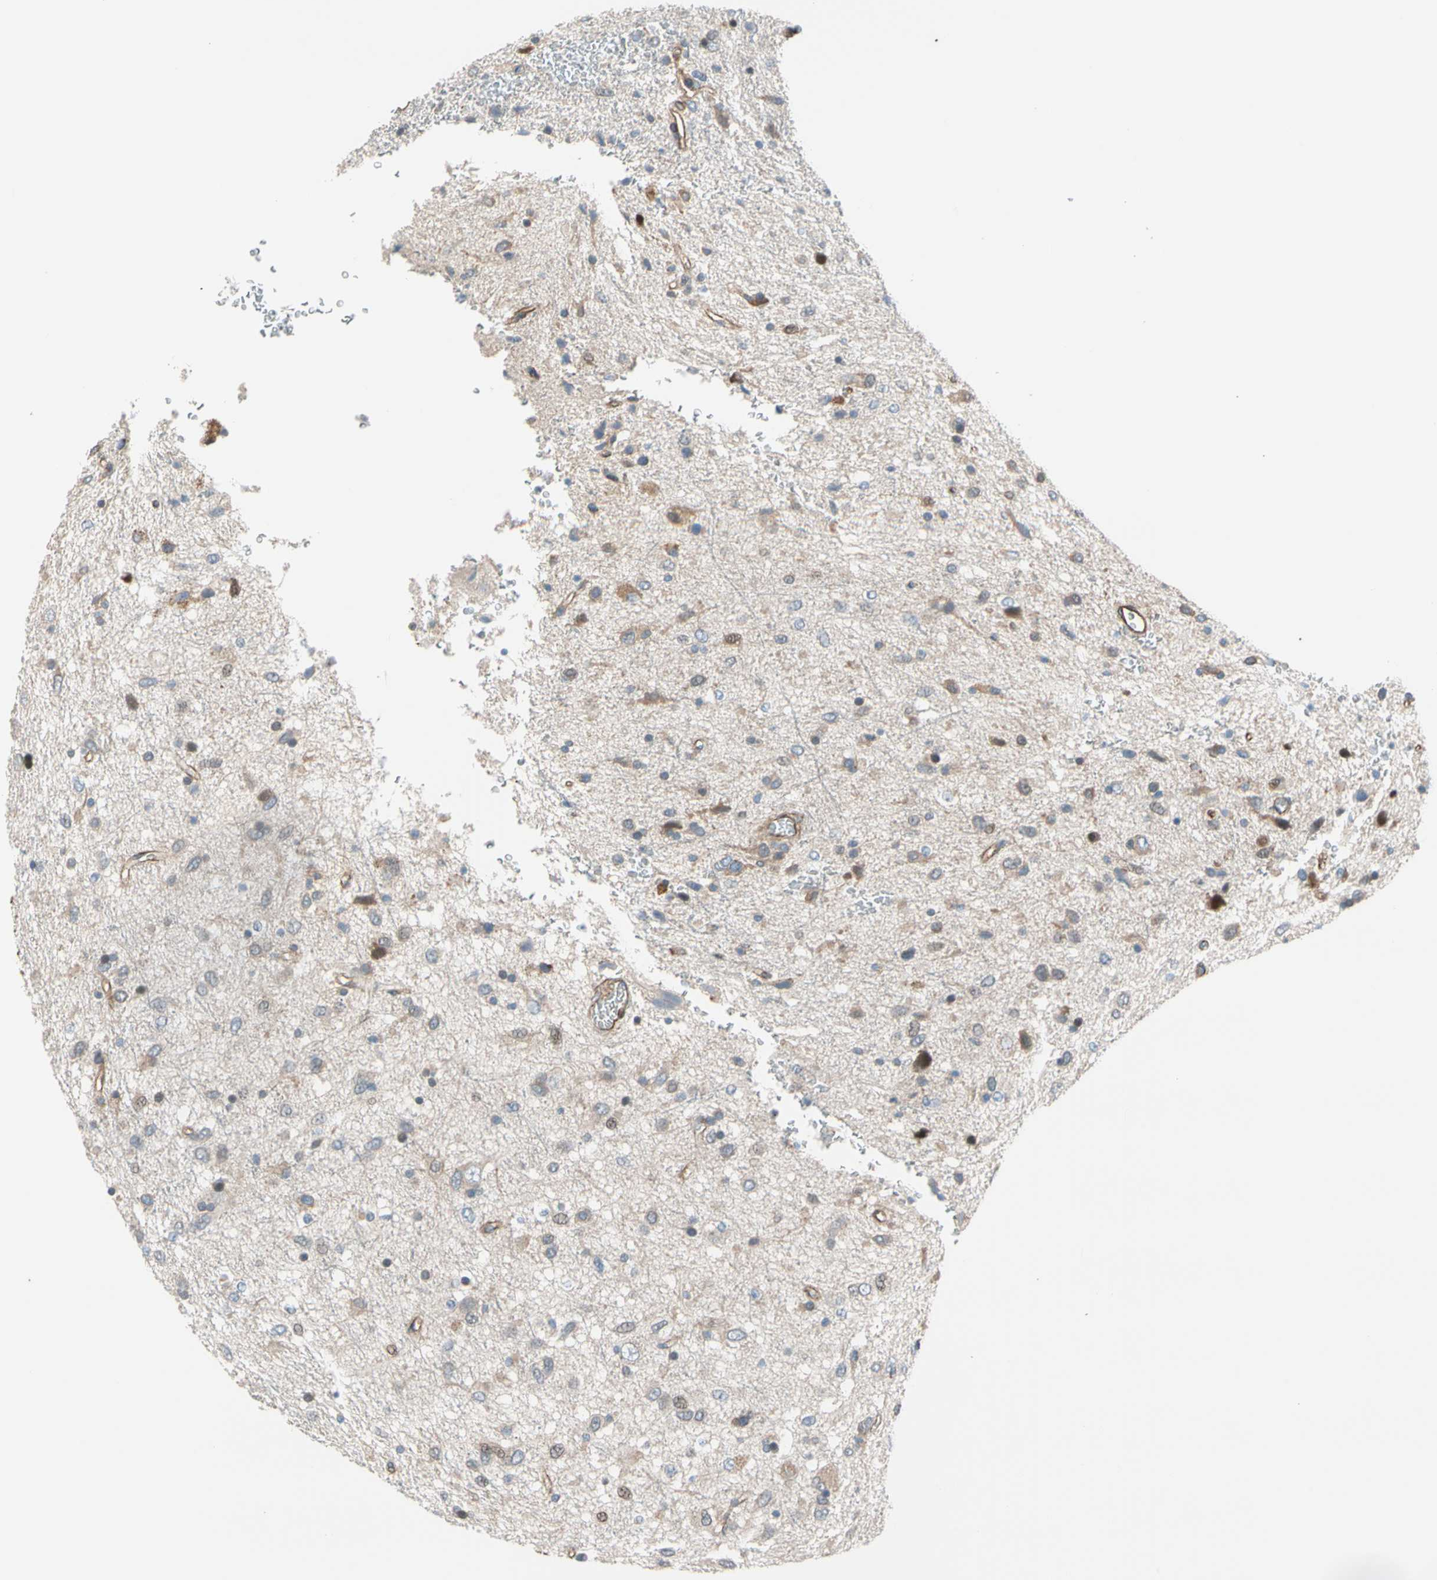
{"staining": {"intensity": "moderate", "quantity": "25%-75%", "location": "cytoplasmic/membranous"}, "tissue": "glioma", "cell_type": "Tumor cells", "image_type": "cancer", "snomed": [{"axis": "morphology", "description": "Glioma, malignant, Low grade"}, {"axis": "topography", "description": "Brain"}], "caption": "Immunohistochemical staining of malignant glioma (low-grade) shows moderate cytoplasmic/membranous protein expression in about 25%-75% of tumor cells.", "gene": "LIMK2", "patient": {"sex": "male", "age": 77}}